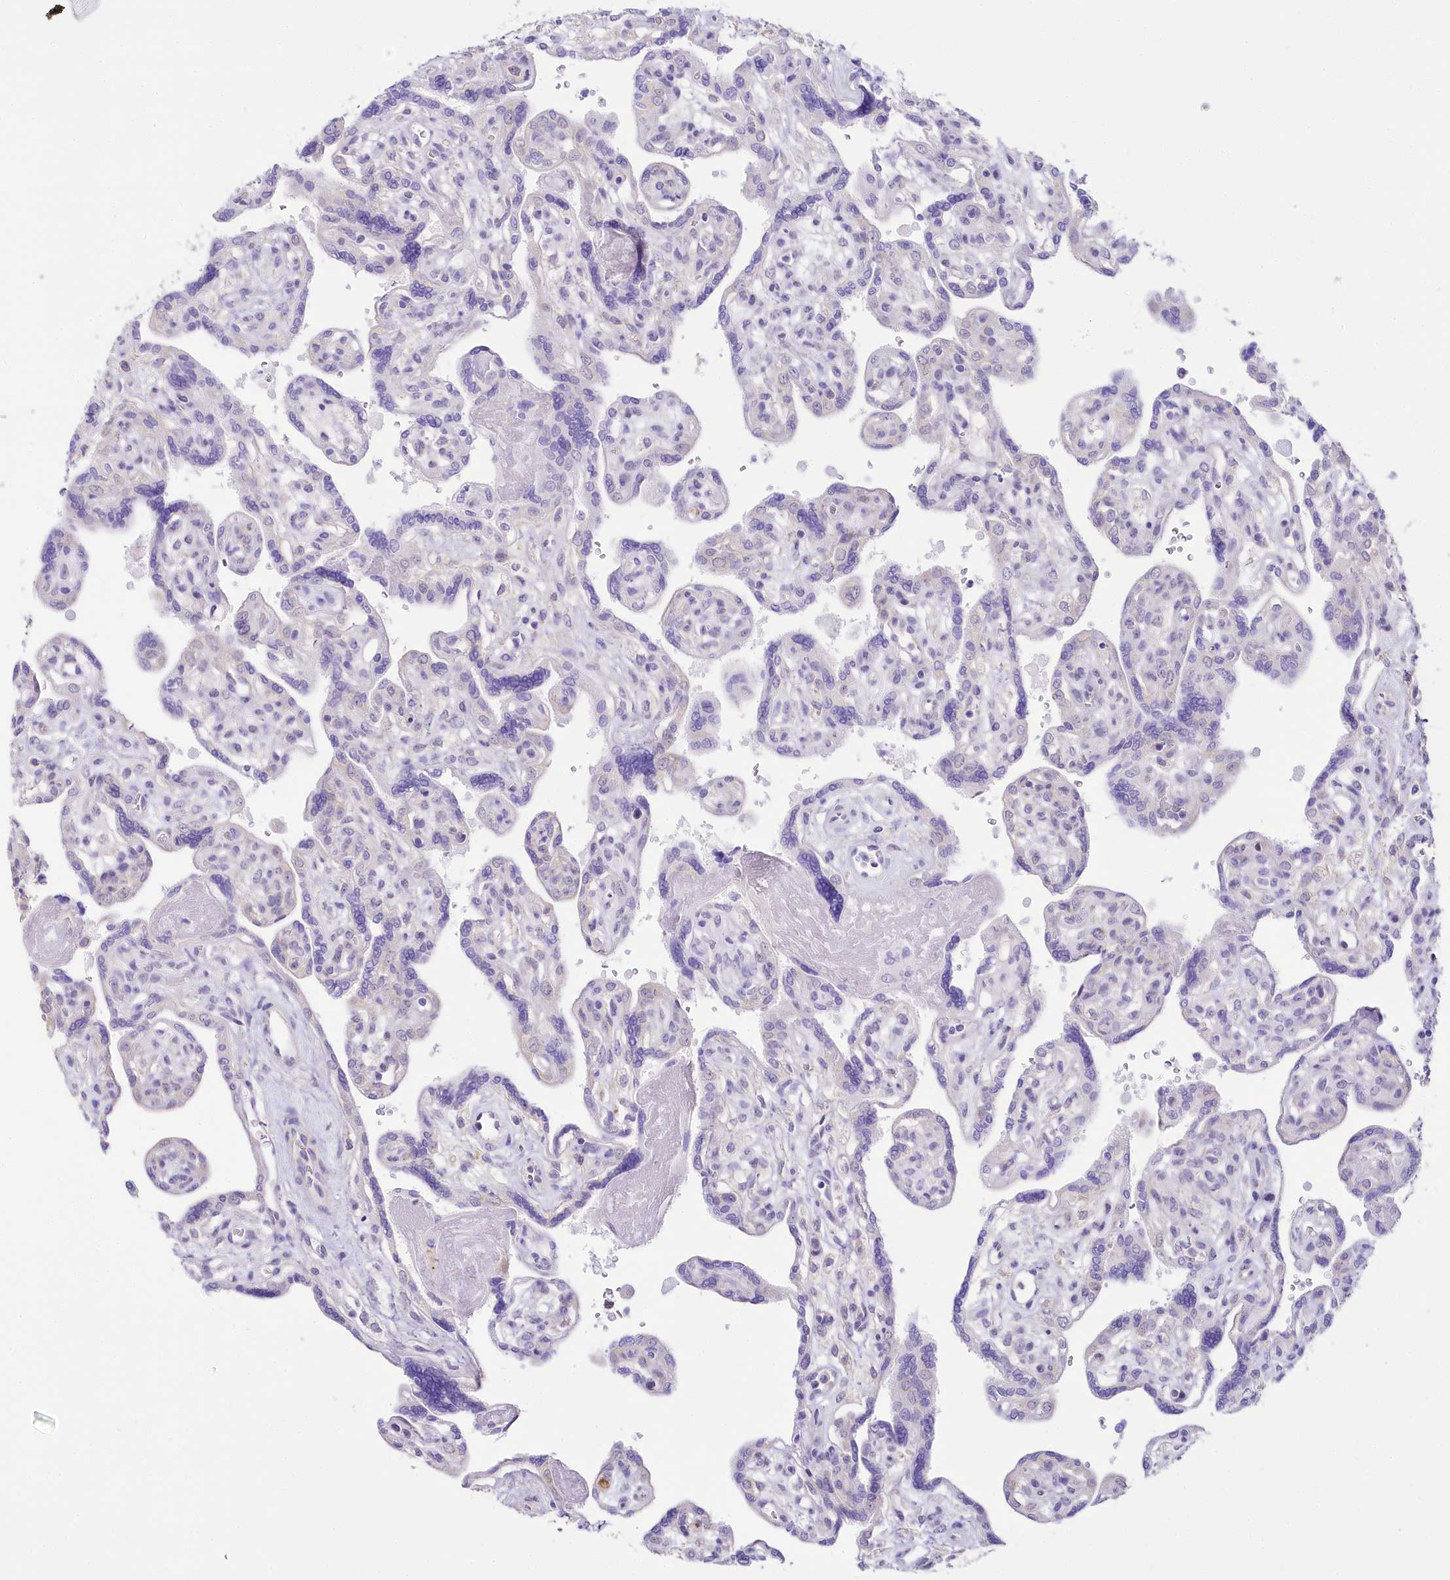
{"staining": {"intensity": "negative", "quantity": "none", "location": "none"}, "tissue": "placenta", "cell_type": "Trophoblastic cells", "image_type": "normal", "snomed": [{"axis": "morphology", "description": "Normal tissue, NOS"}, {"axis": "topography", "description": "Placenta"}], "caption": "High power microscopy micrograph of an immunohistochemistry histopathology image of normal placenta, revealing no significant staining in trophoblastic cells. Nuclei are stained in blue.", "gene": "MYOZ1", "patient": {"sex": "female", "age": 39}}